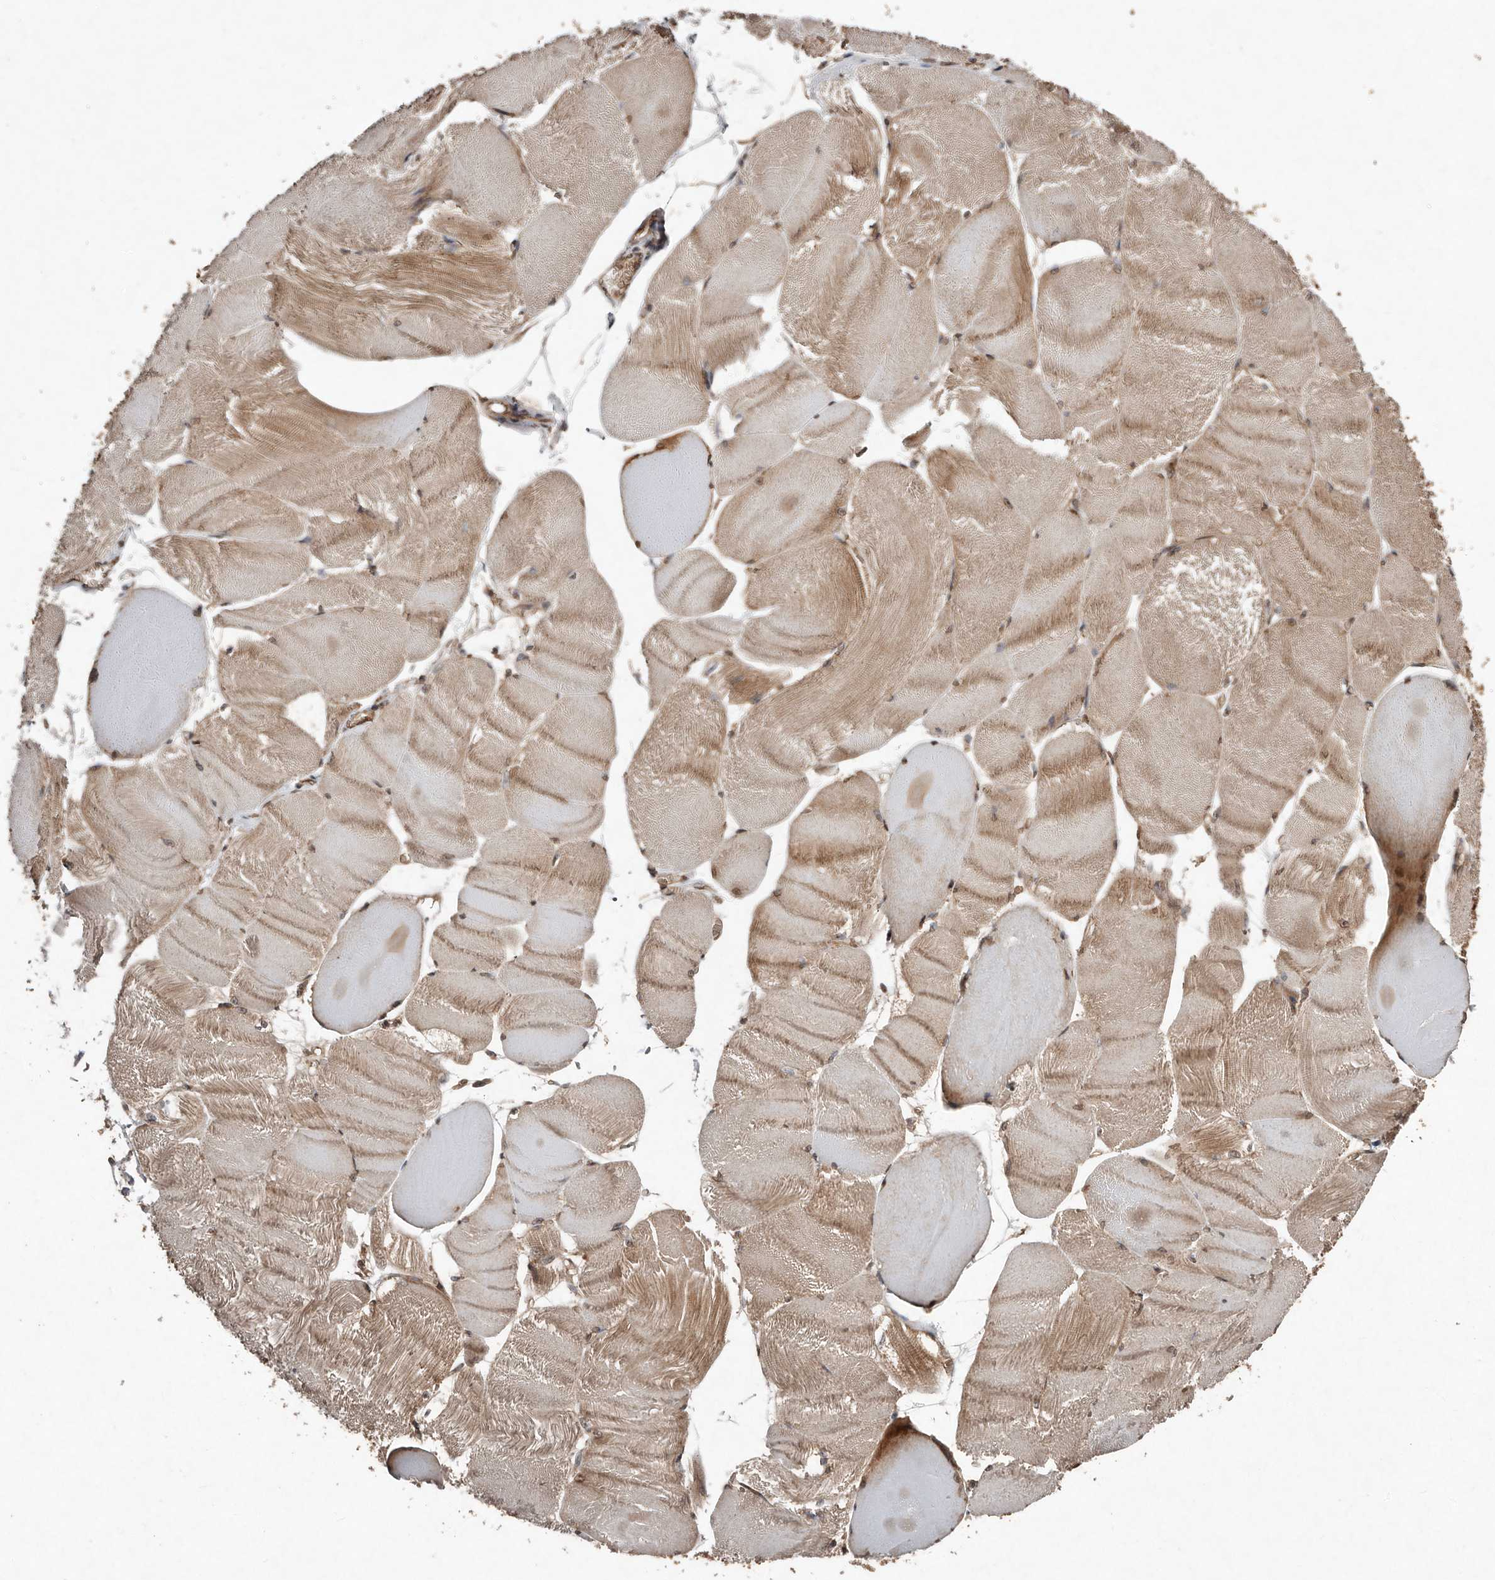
{"staining": {"intensity": "moderate", "quantity": ">75%", "location": "cytoplasmic/membranous"}, "tissue": "skeletal muscle", "cell_type": "Myocytes", "image_type": "normal", "snomed": [{"axis": "morphology", "description": "Normal tissue, NOS"}, {"axis": "morphology", "description": "Basal cell carcinoma"}, {"axis": "topography", "description": "Skeletal muscle"}], "caption": "Skeletal muscle stained for a protein displays moderate cytoplasmic/membranous positivity in myocytes. Using DAB (brown) and hematoxylin (blue) stains, captured at high magnification using brightfield microscopy.", "gene": "DIP2C", "patient": {"sex": "female", "age": 64}}